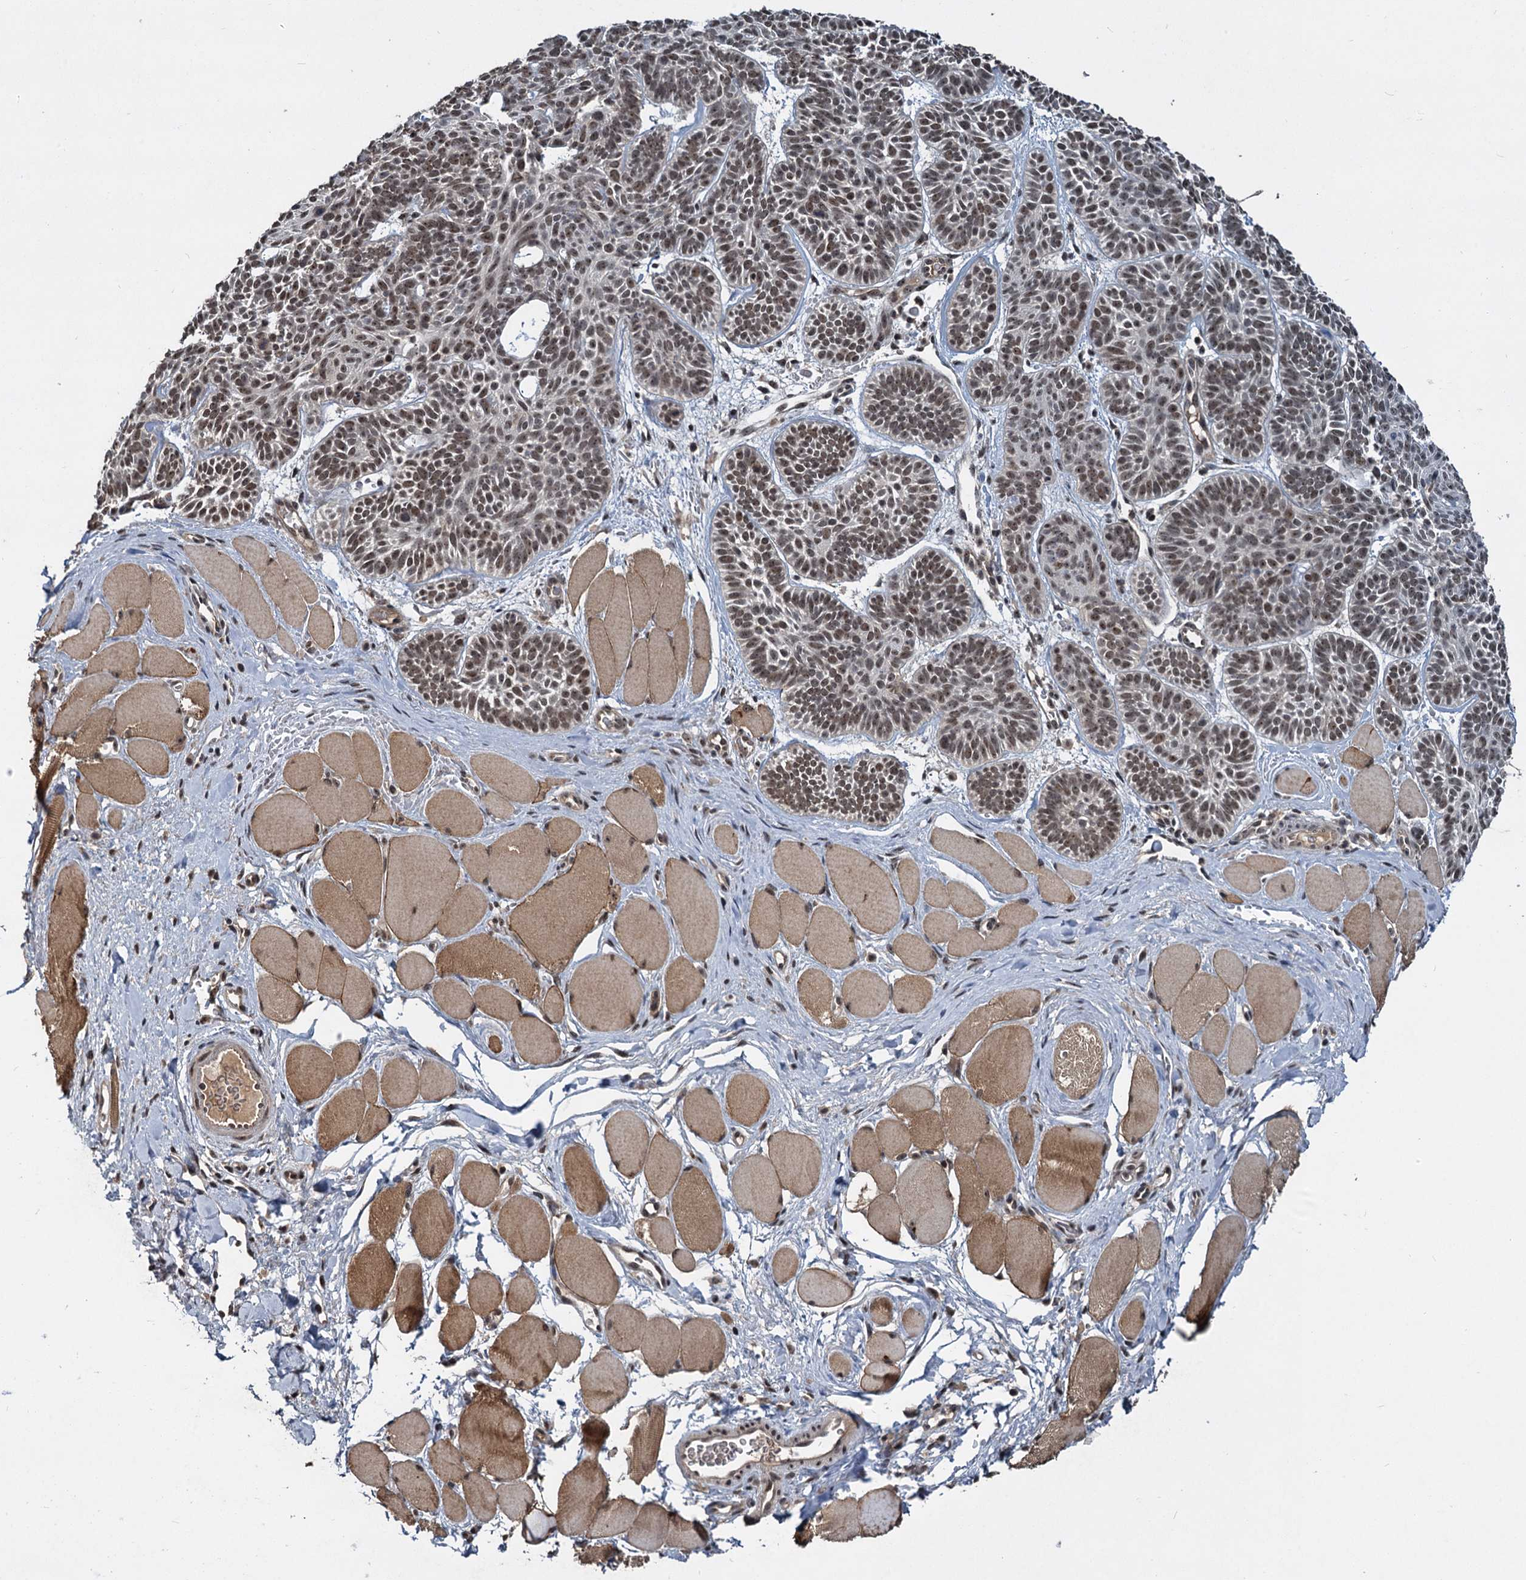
{"staining": {"intensity": "moderate", "quantity": ">75%", "location": "nuclear"}, "tissue": "skin cancer", "cell_type": "Tumor cells", "image_type": "cancer", "snomed": [{"axis": "morphology", "description": "Basal cell carcinoma"}, {"axis": "topography", "description": "Skin"}], "caption": "Skin cancer (basal cell carcinoma) stained with DAB immunohistochemistry (IHC) shows medium levels of moderate nuclear expression in about >75% of tumor cells.", "gene": "FAM216B", "patient": {"sex": "male", "age": 85}}